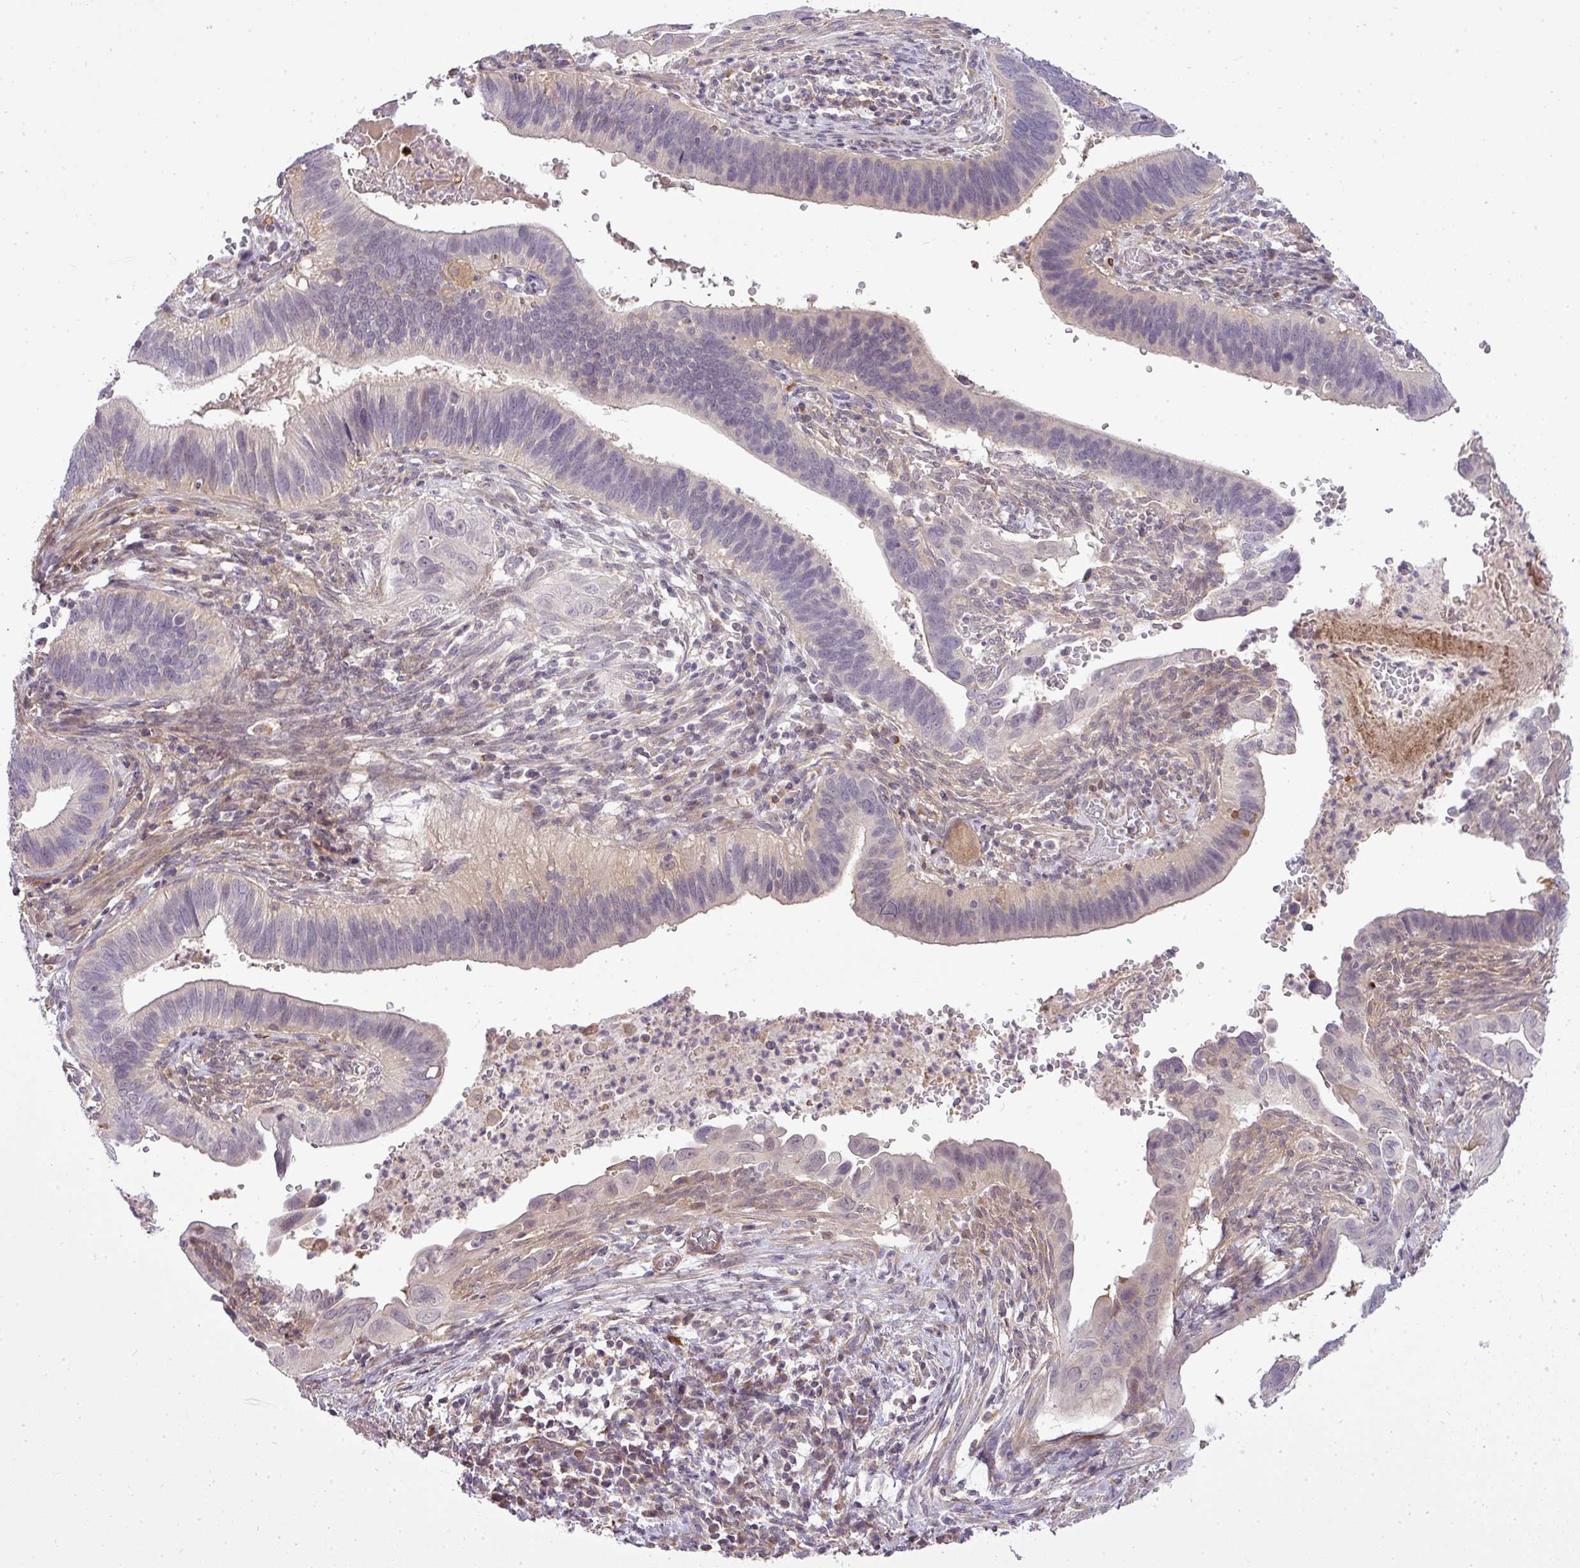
{"staining": {"intensity": "negative", "quantity": "none", "location": "none"}, "tissue": "cervical cancer", "cell_type": "Tumor cells", "image_type": "cancer", "snomed": [{"axis": "morphology", "description": "Adenocarcinoma, NOS"}, {"axis": "topography", "description": "Cervix"}], "caption": "There is no significant expression in tumor cells of cervical cancer. Nuclei are stained in blue.", "gene": "PDRG1", "patient": {"sex": "female", "age": 42}}